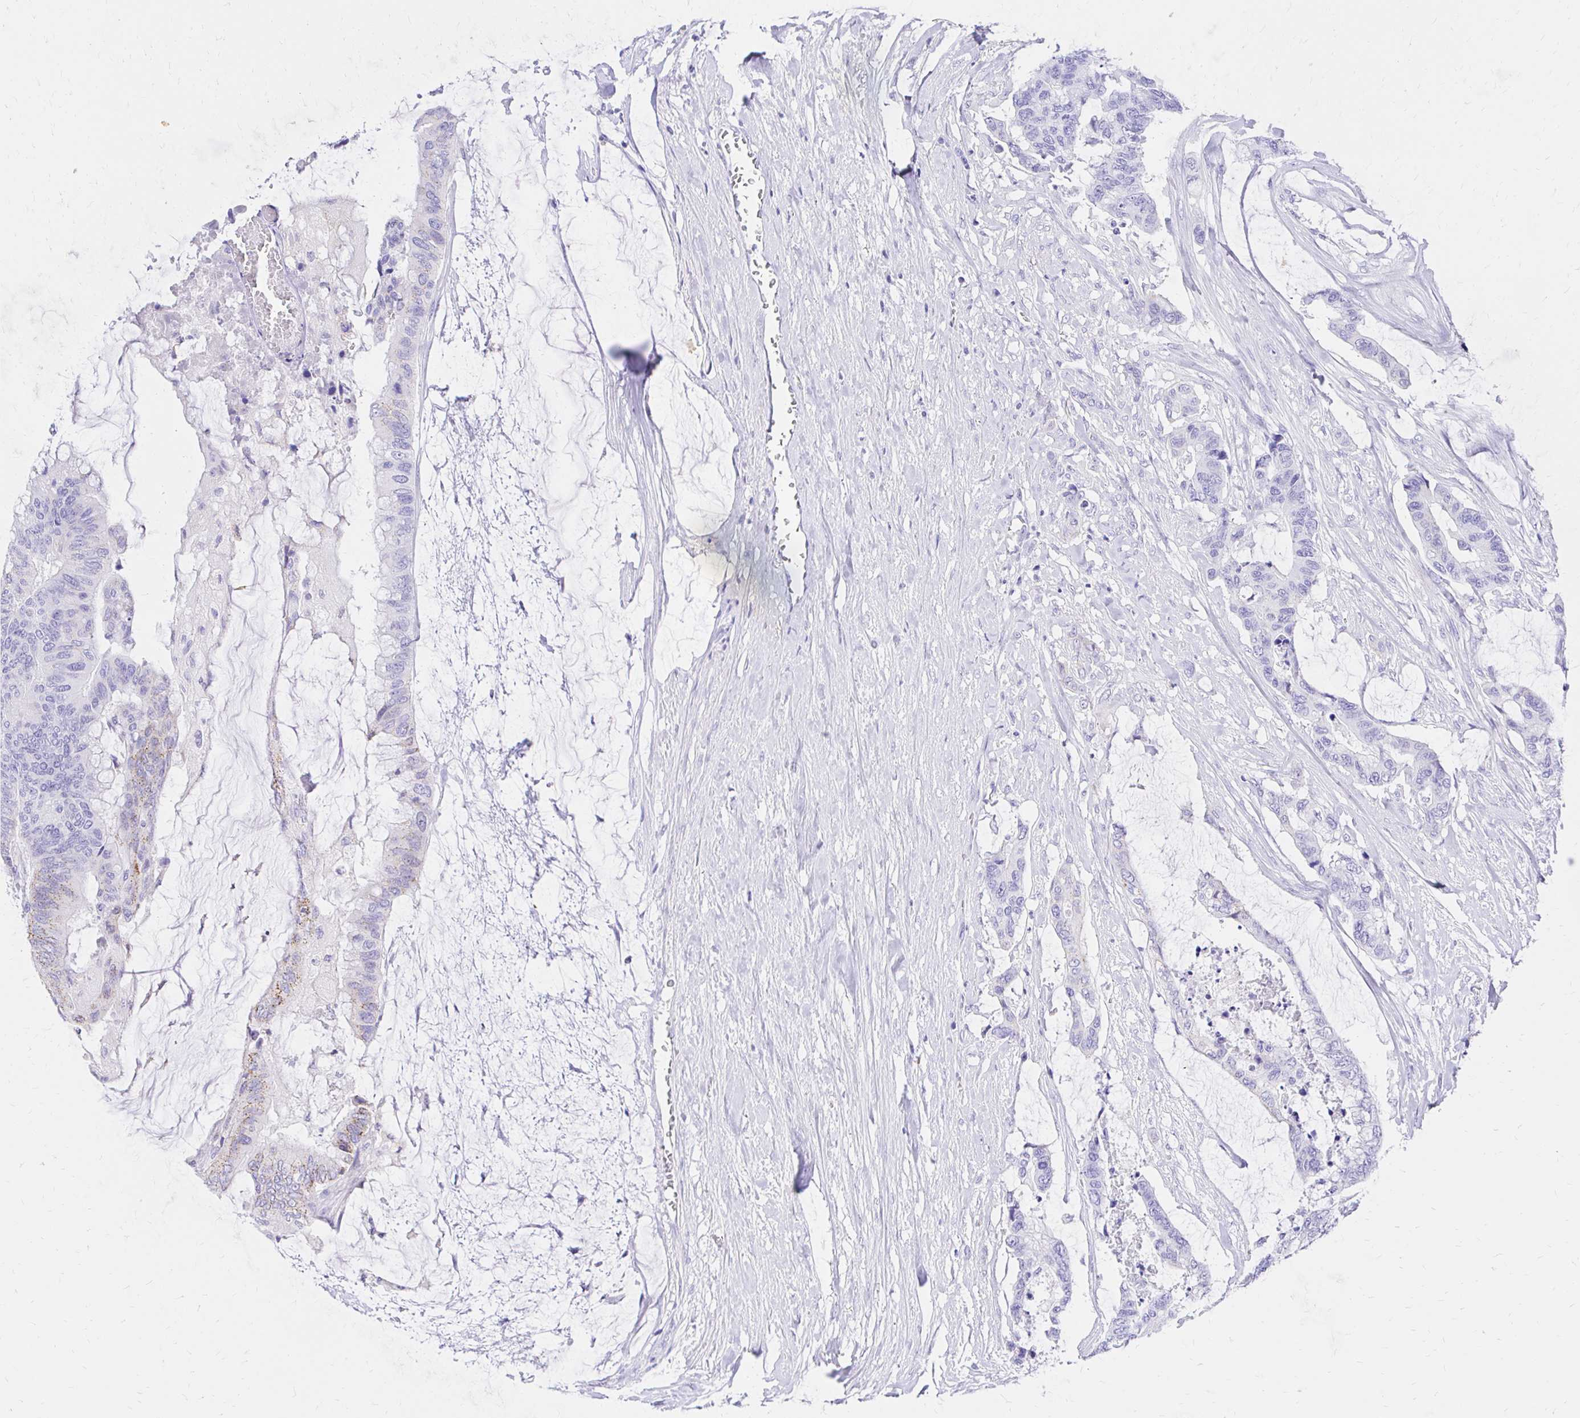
{"staining": {"intensity": "negative", "quantity": "none", "location": "none"}, "tissue": "colorectal cancer", "cell_type": "Tumor cells", "image_type": "cancer", "snomed": [{"axis": "morphology", "description": "Adenocarcinoma, NOS"}, {"axis": "topography", "description": "Rectum"}], "caption": "Image shows no significant protein positivity in tumor cells of colorectal cancer (adenocarcinoma).", "gene": "S100G", "patient": {"sex": "female", "age": 59}}